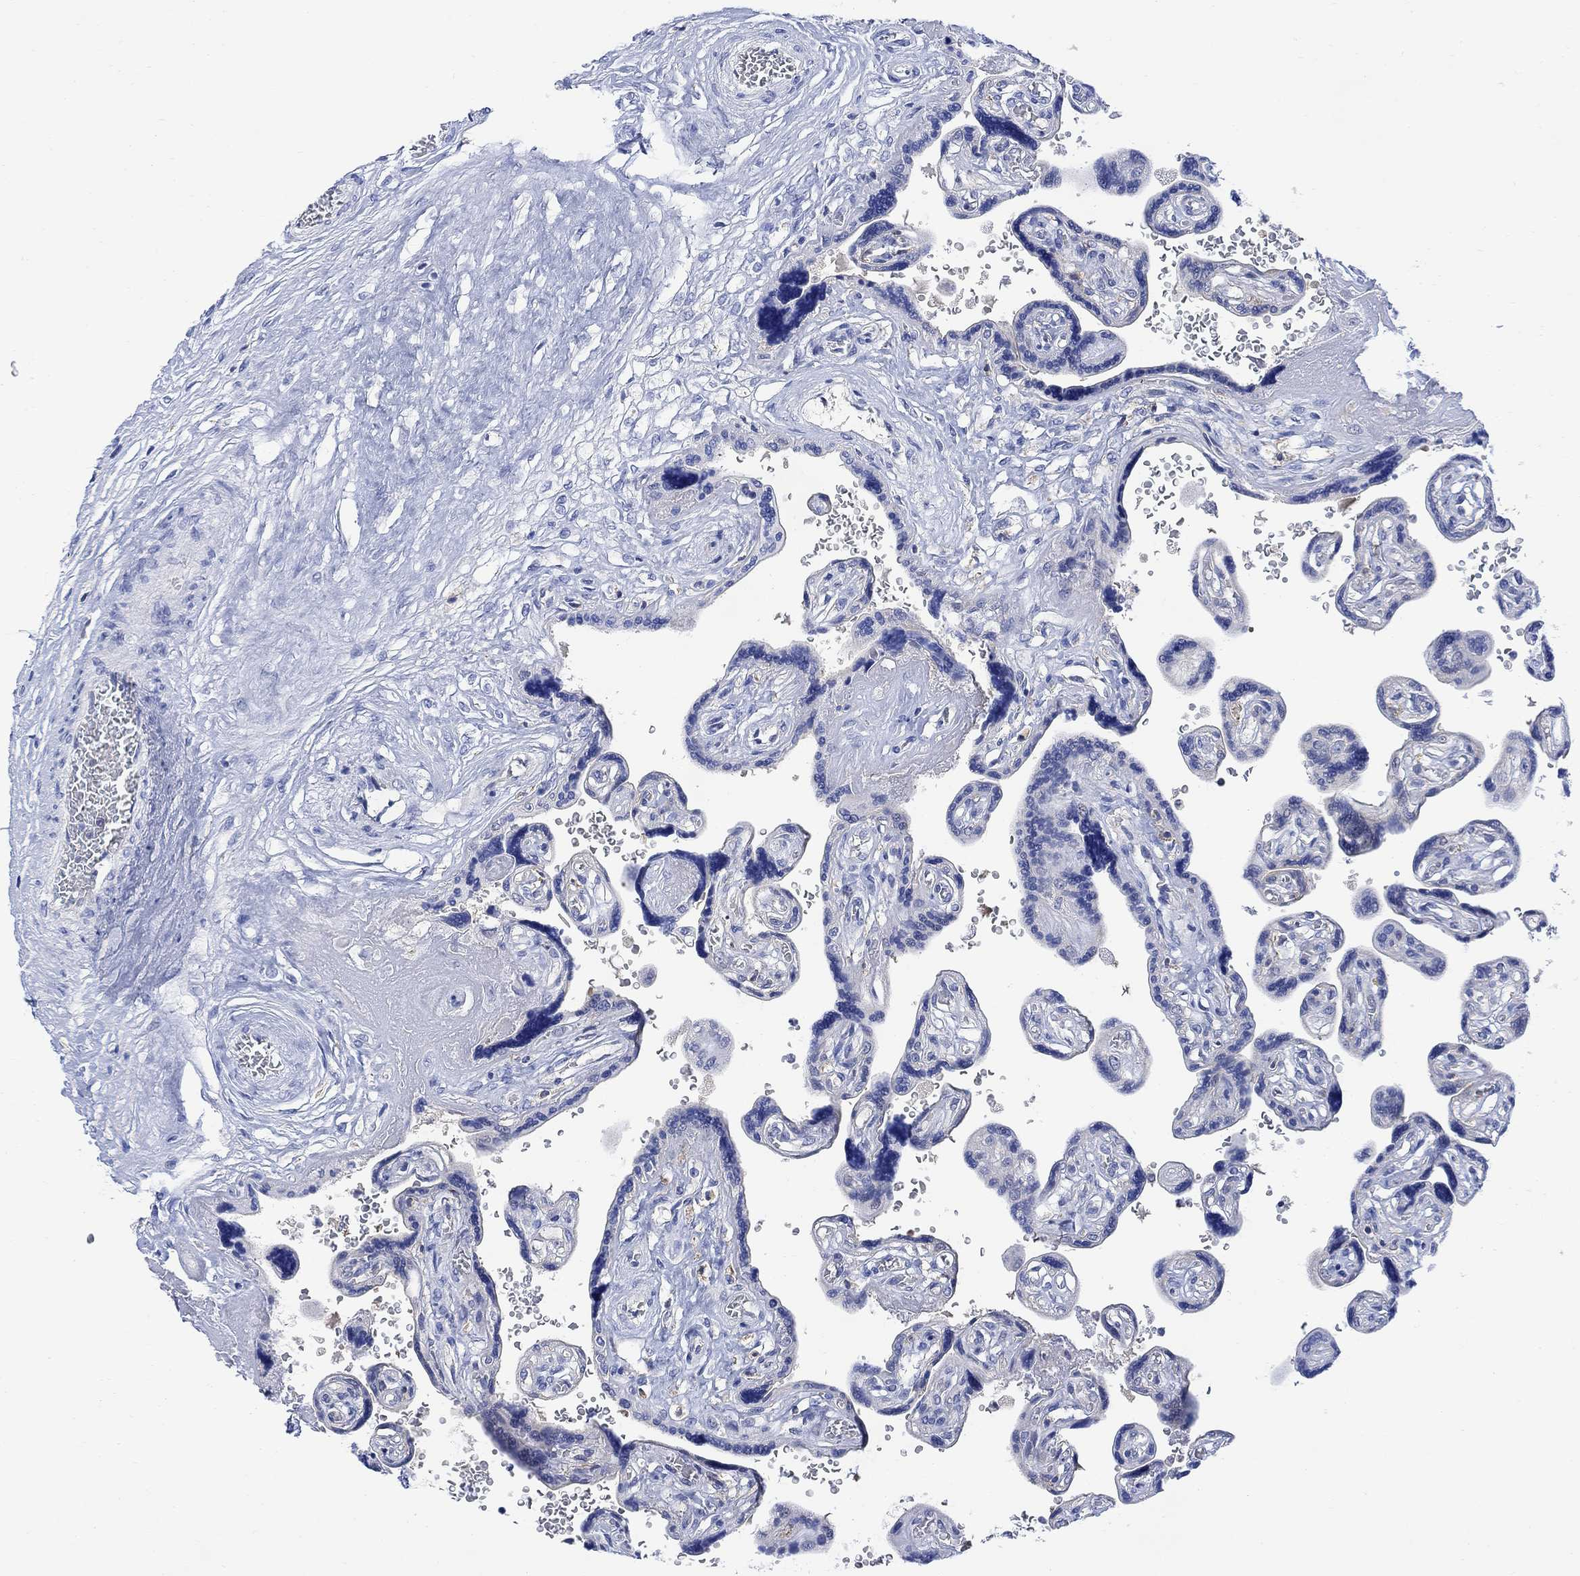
{"staining": {"intensity": "negative", "quantity": "none", "location": "none"}, "tissue": "placenta", "cell_type": "Decidual cells", "image_type": "normal", "snomed": [{"axis": "morphology", "description": "Normal tissue, NOS"}, {"axis": "topography", "description": "Placenta"}], "caption": "A high-resolution micrograph shows immunohistochemistry staining of normal placenta, which shows no significant positivity in decidual cells.", "gene": "ARSK", "patient": {"sex": "female", "age": 32}}